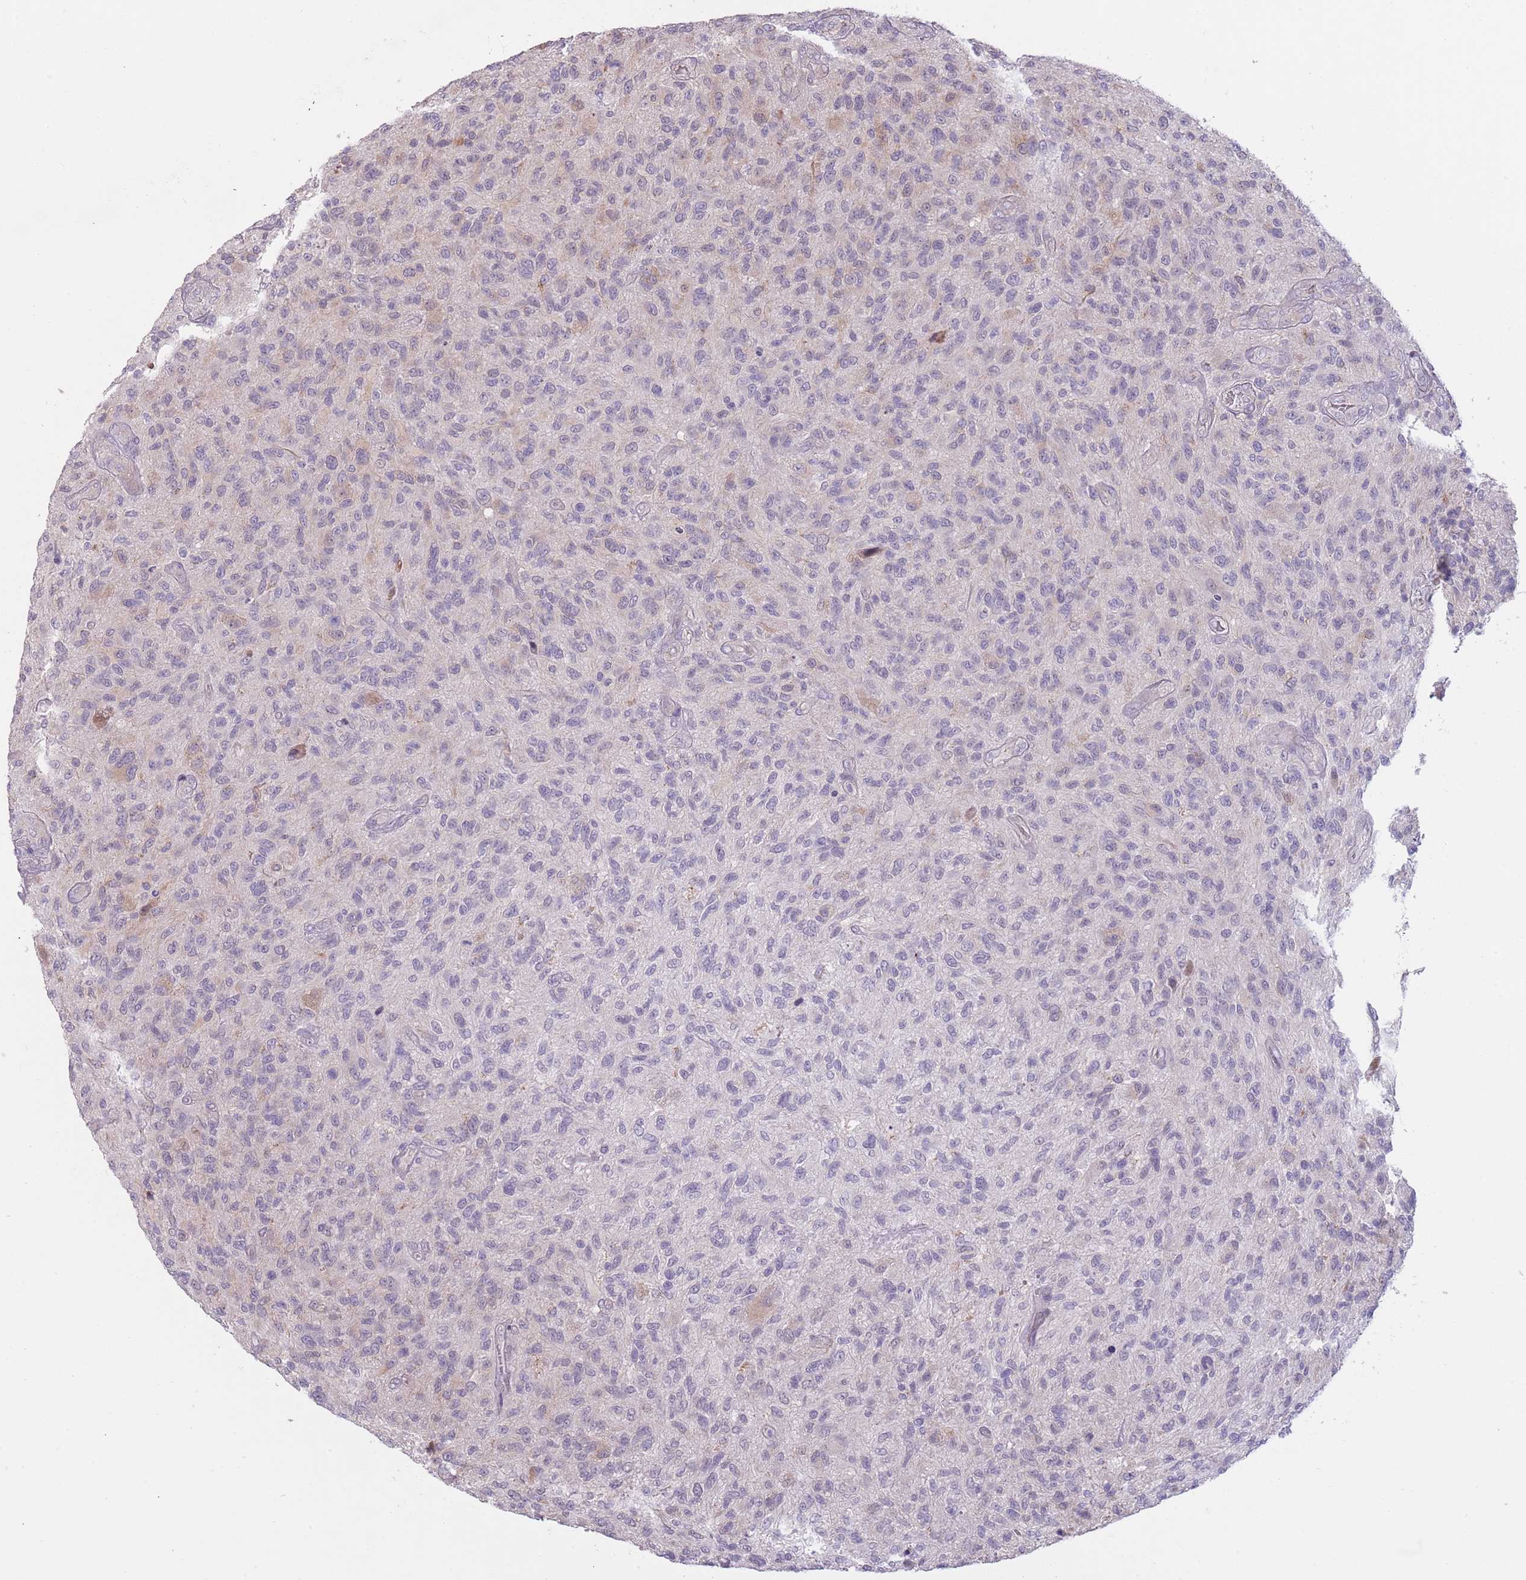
{"staining": {"intensity": "negative", "quantity": "none", "location": "none"}, "tissue": "glioma", "cell_type": "Tumor cells", "image_type": "cancer", "snomed": [{"axis": "morphology", "description": "Glioma, malignant, High grade"}, {"axis": "topography", "description": "Brain"}], "caption": "This micrograph is of glioma stained with immunohistochemistry to label a protein in brown with the nuclei are counter-stained blue. There is no positivity in tumor cells.", "gene": "LDHD", "patient": {"sex": "male", "age": 47}}